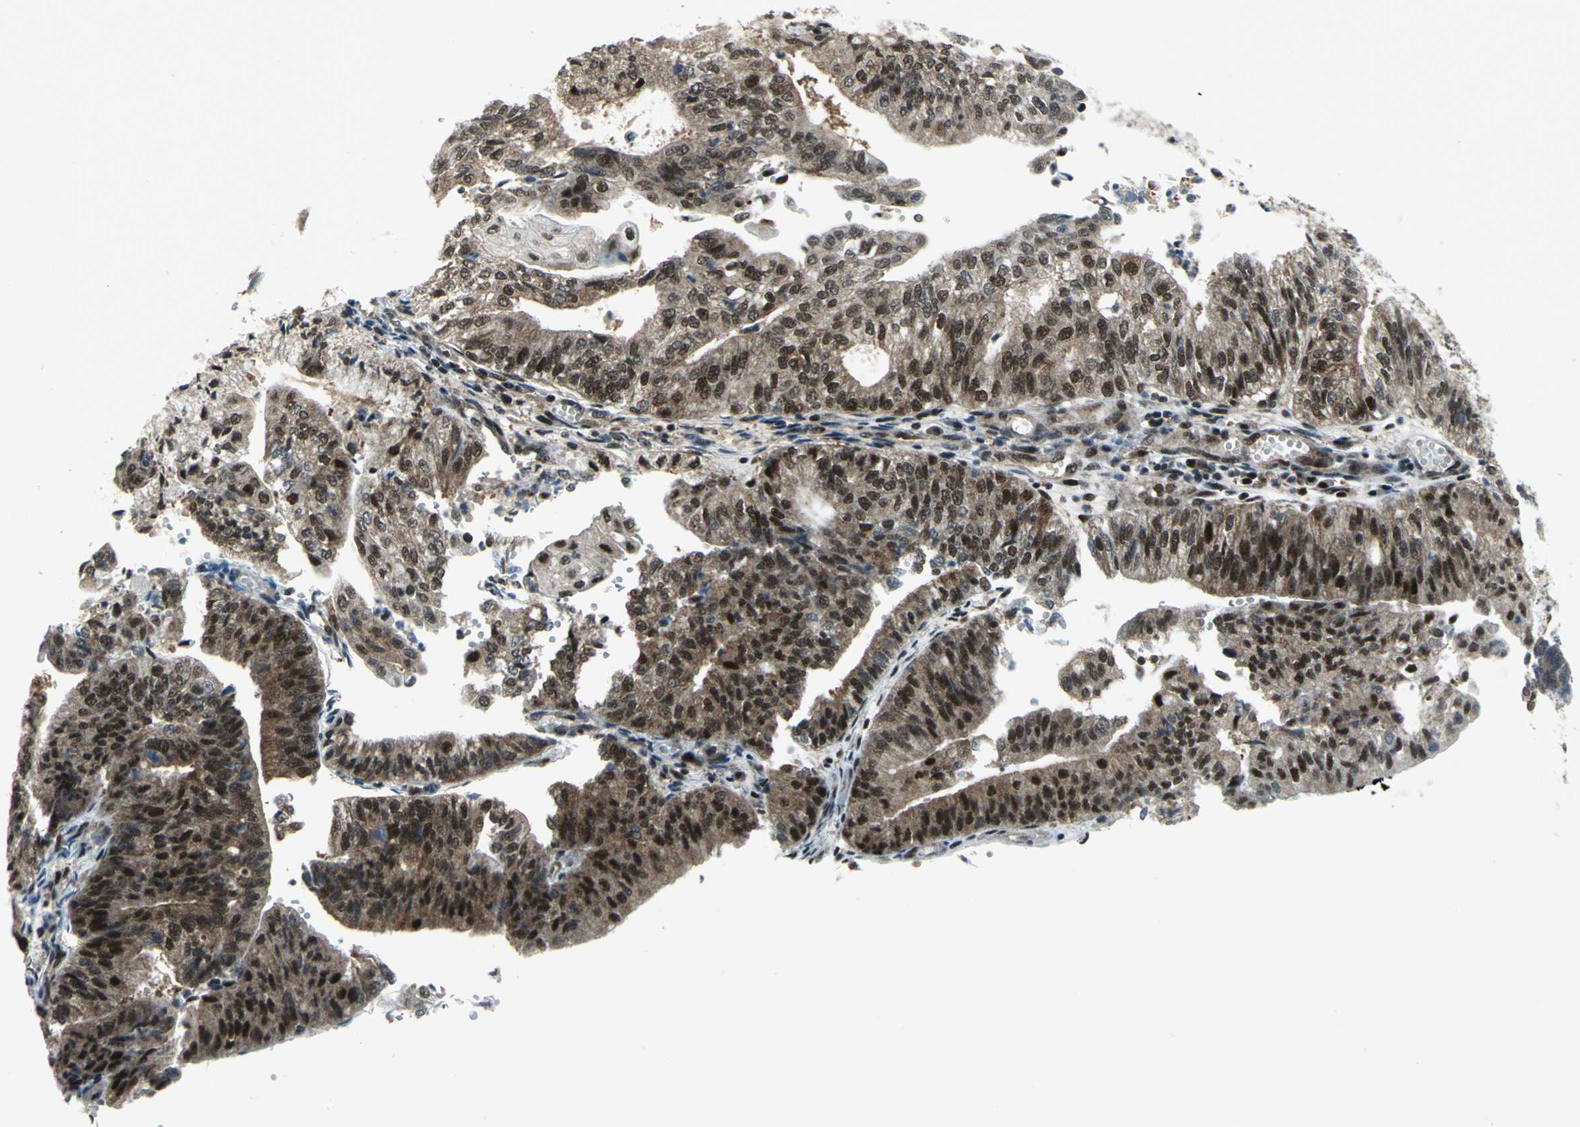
{"staining": {"intensity": "strong", "quantity": ">75%", "location": "nuclear"}, "tissue": "endometrial cancer", "cell_type": "Tumor cells", "image_type": "cancer", "snomed": [{"axis": "morphology", "description": "Adenocarcinoma, NOS"}, {"axis": "topography", "description": "Endometrium"}], "caption": "Adenocarcinoma (endometrial) stained for a protein (brown) exhibits strong nuclear positive positivity in about >75% of tumor cells.", "gene": "PSMA4", "patient": {"sex": "female", "age": 59}}